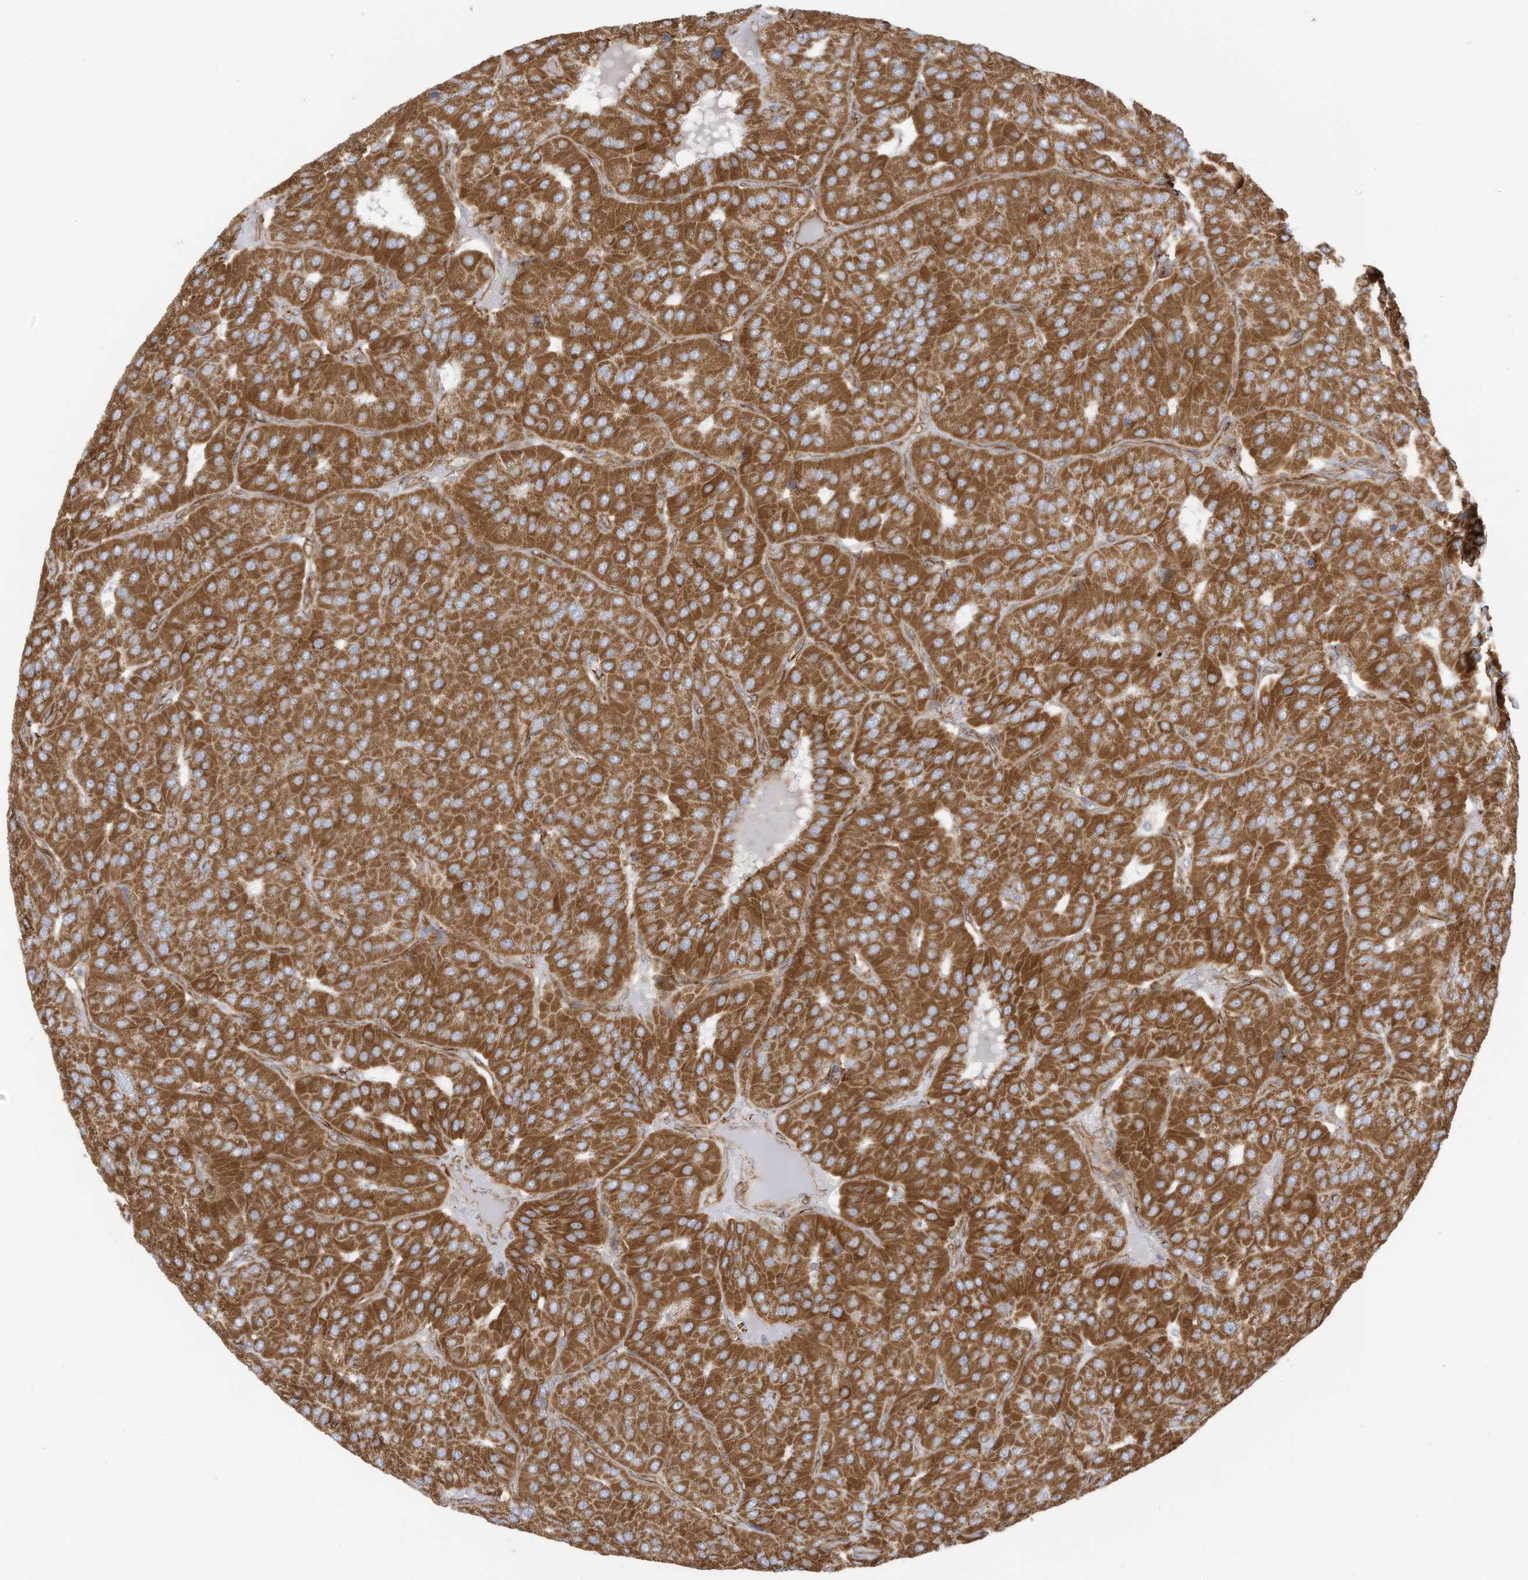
{"staining": {"intensity": "moderate", "quantity": ">75%", "location": "cytoplasmic/membranous"}, "tissue": "parathyroid gland", "cell_type": "Glandular cells", "image_type": "normal", "snomed": [{"axis": "morphology", "description": "Normal tissue, NOS"}, {"axis": "morphology", "description": "Adenoma, NOS"}, {"axis": "topography", "description": "Parathyroid gland"}], "caption": "This micrograph shows IHC staining of unremarkable parathyroid gland, with medium moderate cytoplasmic/membranous positivity in about >75% of glandular cells.", "gene": "ABCB7", "patient": {"sex": "female", "age": 86}}